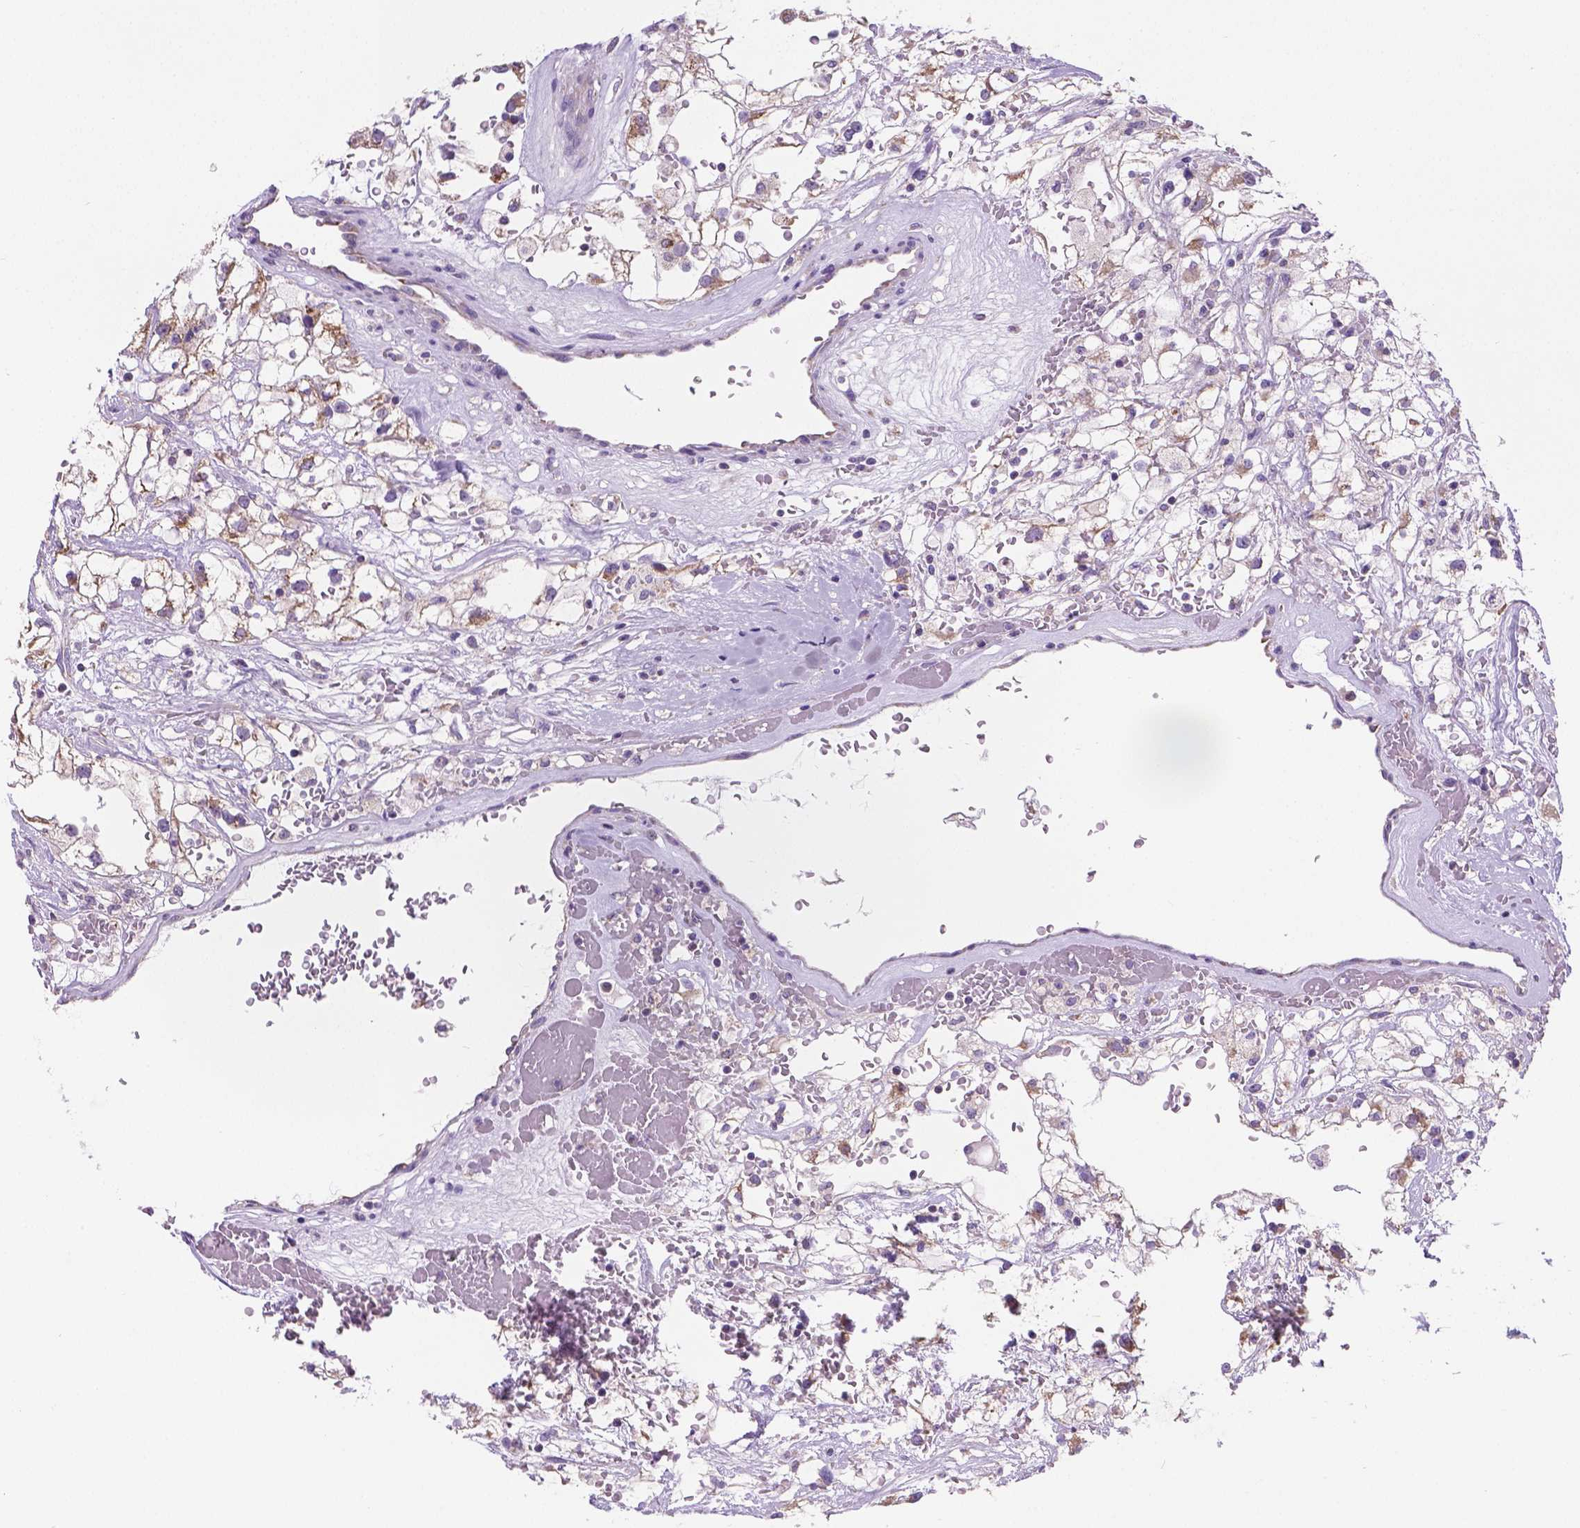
{"staining": {"intensity": "moderate", "quantity": "<25%", "location": "cytoplasmic/membranous"}, "tissue": "renal cancer", "cell_type": "Tumor cells", "image_type": "cancer", "snomed": [{"axis": "morphology", "description": "Adenocarcinoma, NOS"}, {"axis": "topography", "description": "Kidney"}], "caption": "Protein analysis of adenocarcinoma (renal) tissue shows moderate cytoplasmic/membranous expression in about <25% of tumor cells.", "gene": "CSPG5", "patient": {"sex": "male", "age": 59}}